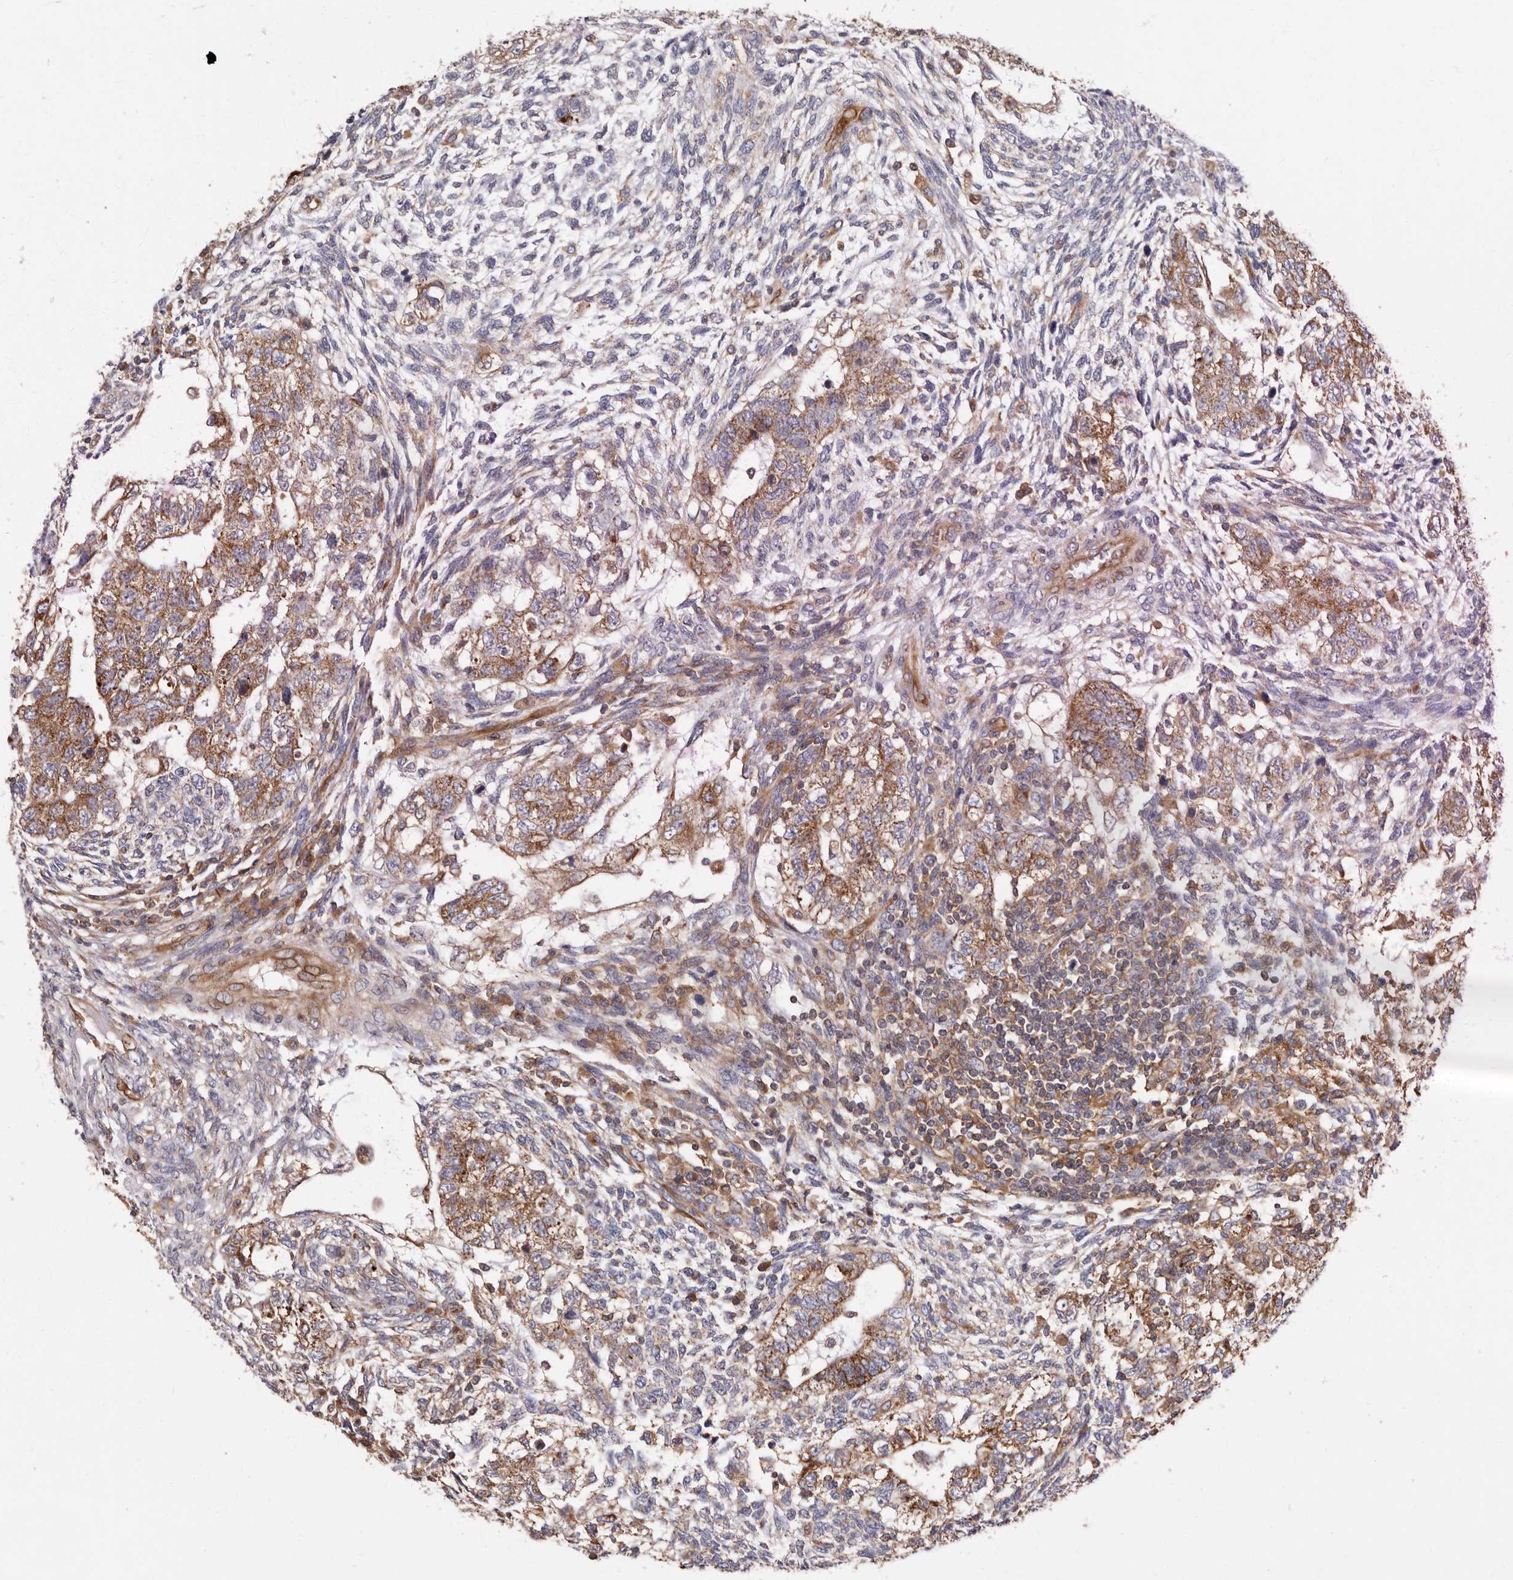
{"staining": {"intensity": "moderate", "quantity": ">75%", "location": "cytoplasmic/membranous"}, "tissue": "testis cancer", "cell_type": "Tumor cells", "image_type": "cancer", "snomed": [{"axis": "morphology", "description": "Carcinoma, Embryonal, NOS"}, {"axis": "topography", "description": "Testis"}], "caption": "Immunohistochemistry (IHC) (DAB (3,3'-diaminobenzidine)) staining of human testis cancer (embryonal carcinoma) displays moderate cytoplasmic/membranous protein positivity in approximately >75% of tumor cells.", "gene": "COQ8B", "patient": {"sex": "male", "age": 37}}